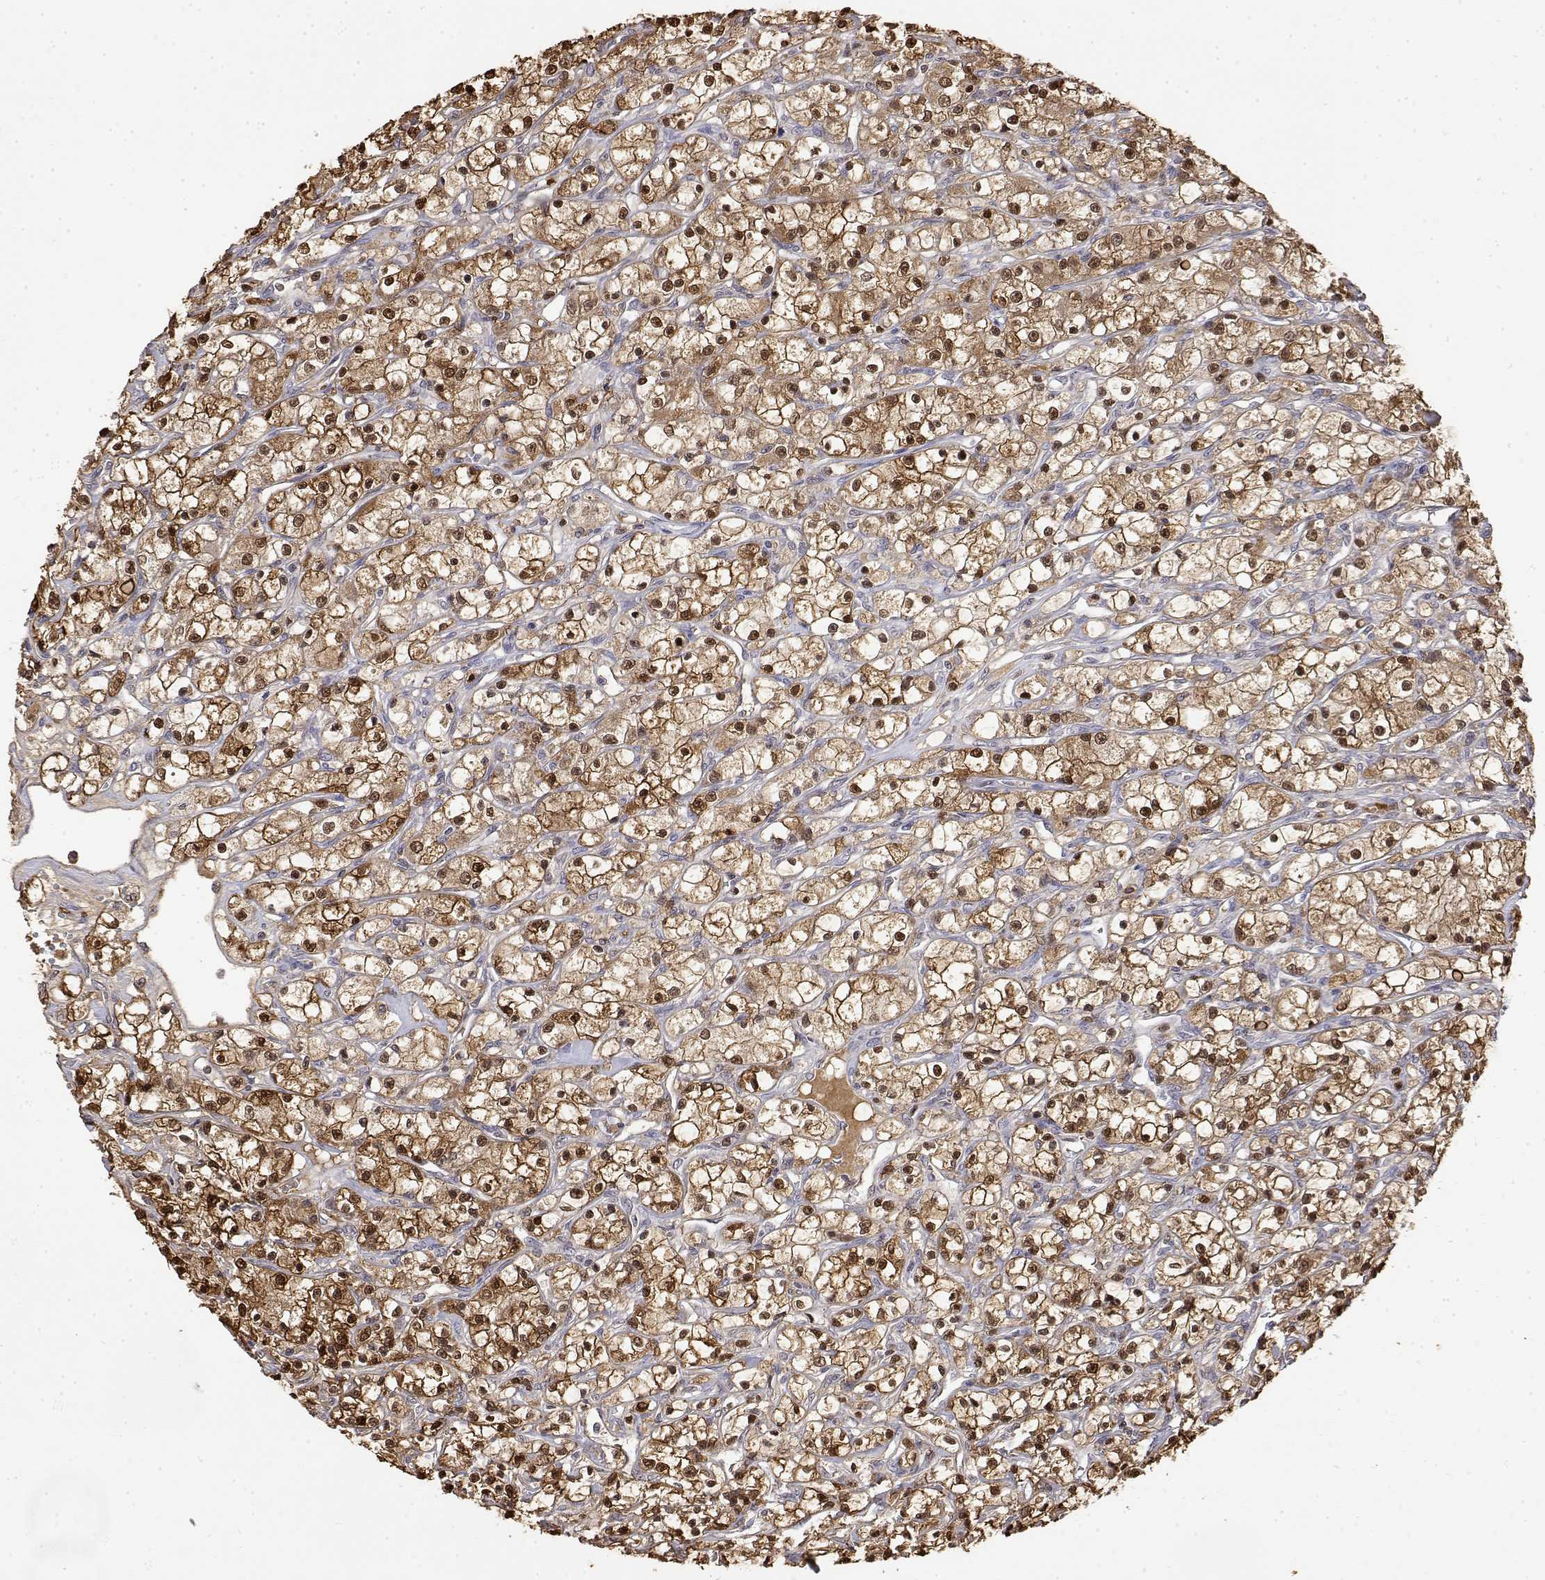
{"staining": {"intensity": "moderate", "quantity": ">75%", "location": "cytoplasmic/membranous,nuclear"}, "tissue": "renal cancer", "cell_type": "Tumor cells", "image_type": "cancer", "snomed": [{"axis": "morphology", "description": "Adenocarcinoma, NOS"}, {"axis": "topography", "description": "Kidney"}], "caption": "DAB immunohistochemical staining of renal adenocarcinoma exhibits moderate cytoplasmic/membranous and nuclear protein positivity in approximately >75% of tumor cells.", "gene": "TPI1", "patient": {"sex": "female", "age": 59}}